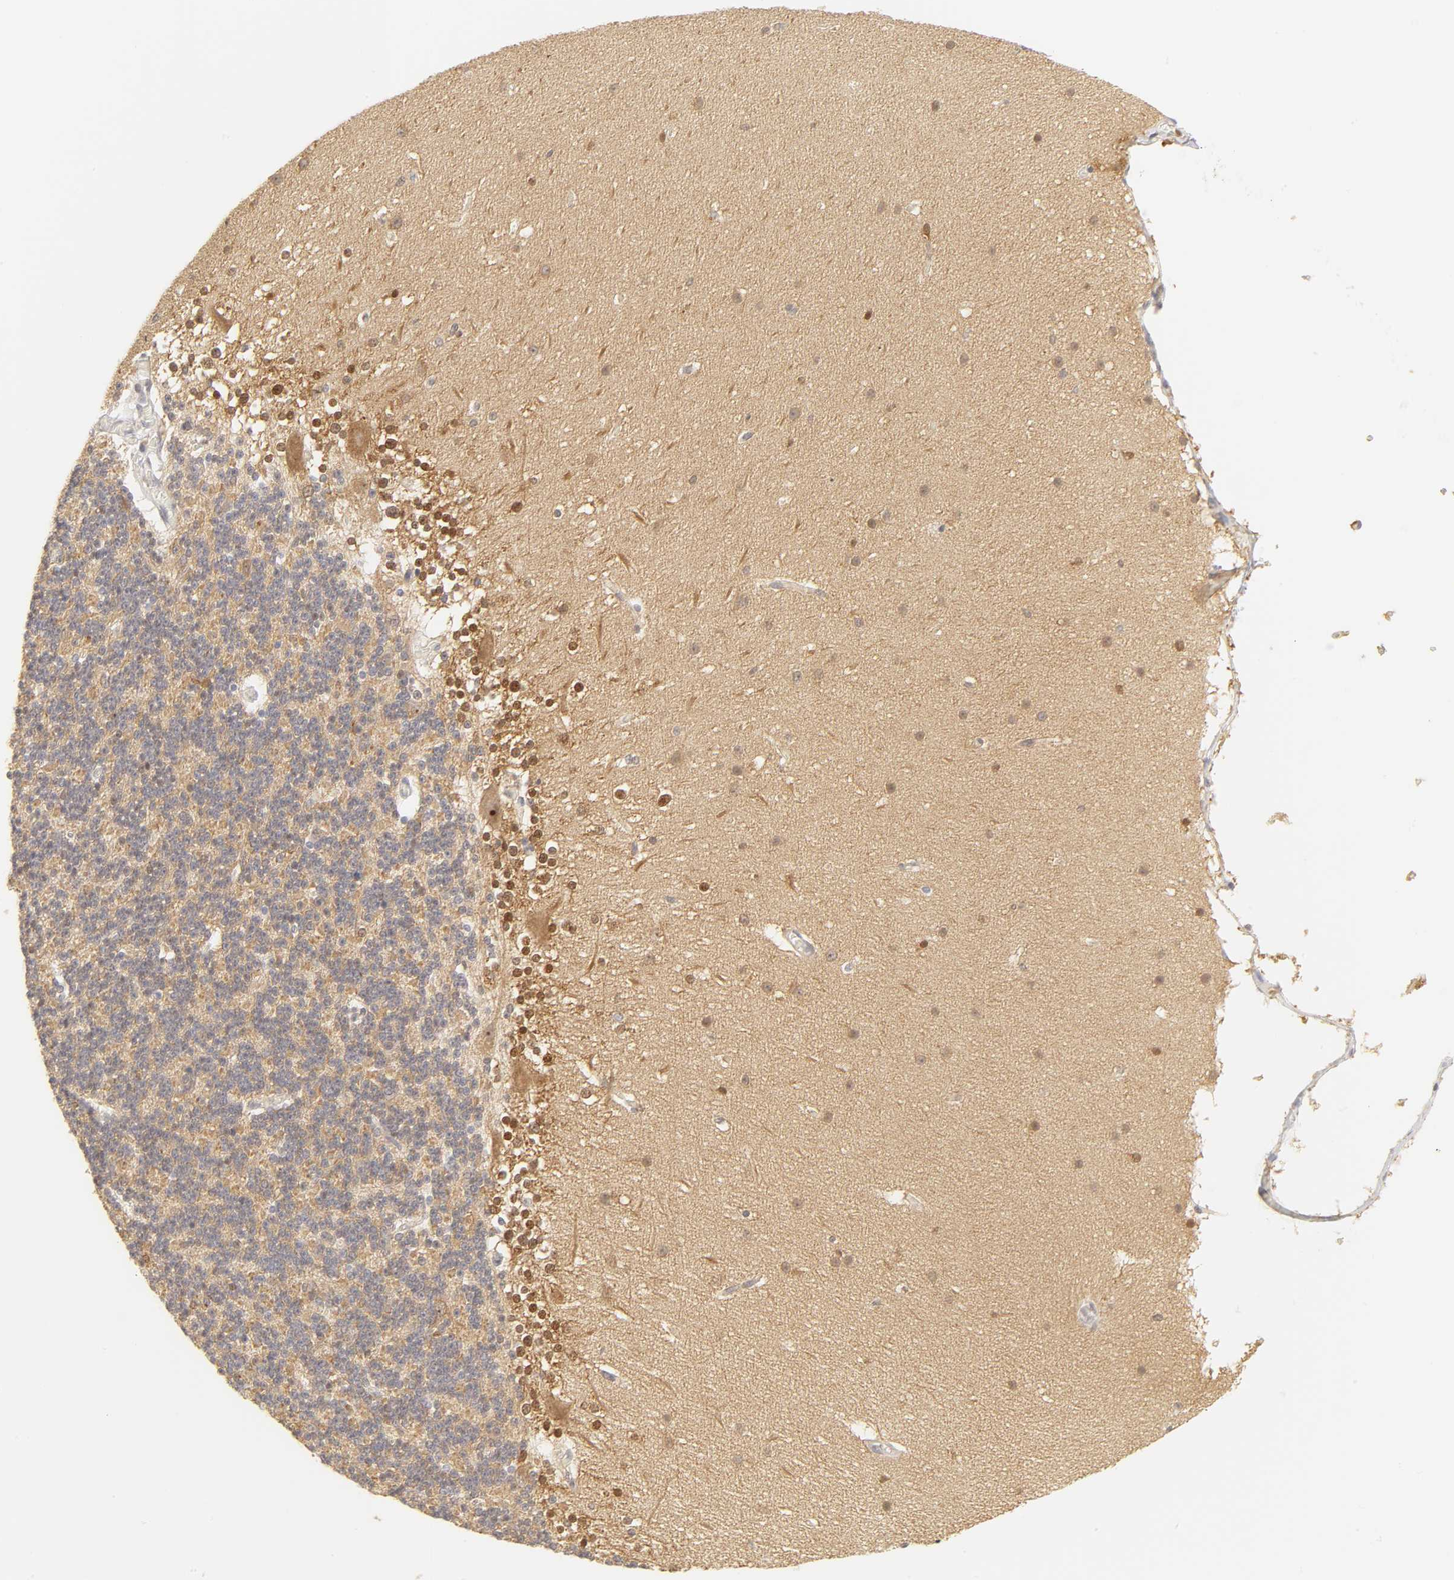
{"staining": {"intensity": "weak", "quantity": "25%-75%", "location": "cytoplasmic/membranous"}, "tissue": "cerebellum", "cell_type": "Cells in granular layer", "image_type": "normal", "snomed": [{"axis": "morphology", "description": "Normal tissue, NOS"}, {"axis": "topography", "description": "Cerebellum"}], "caption": "This is a histology image of immunohistochemistry staining of normal cerebellum, which shows weak positivity in the cytoplasmic/membranous of cells in granular layer.", "gene": "KIF2A", "patient": {"sex": "female", "age": 19}}